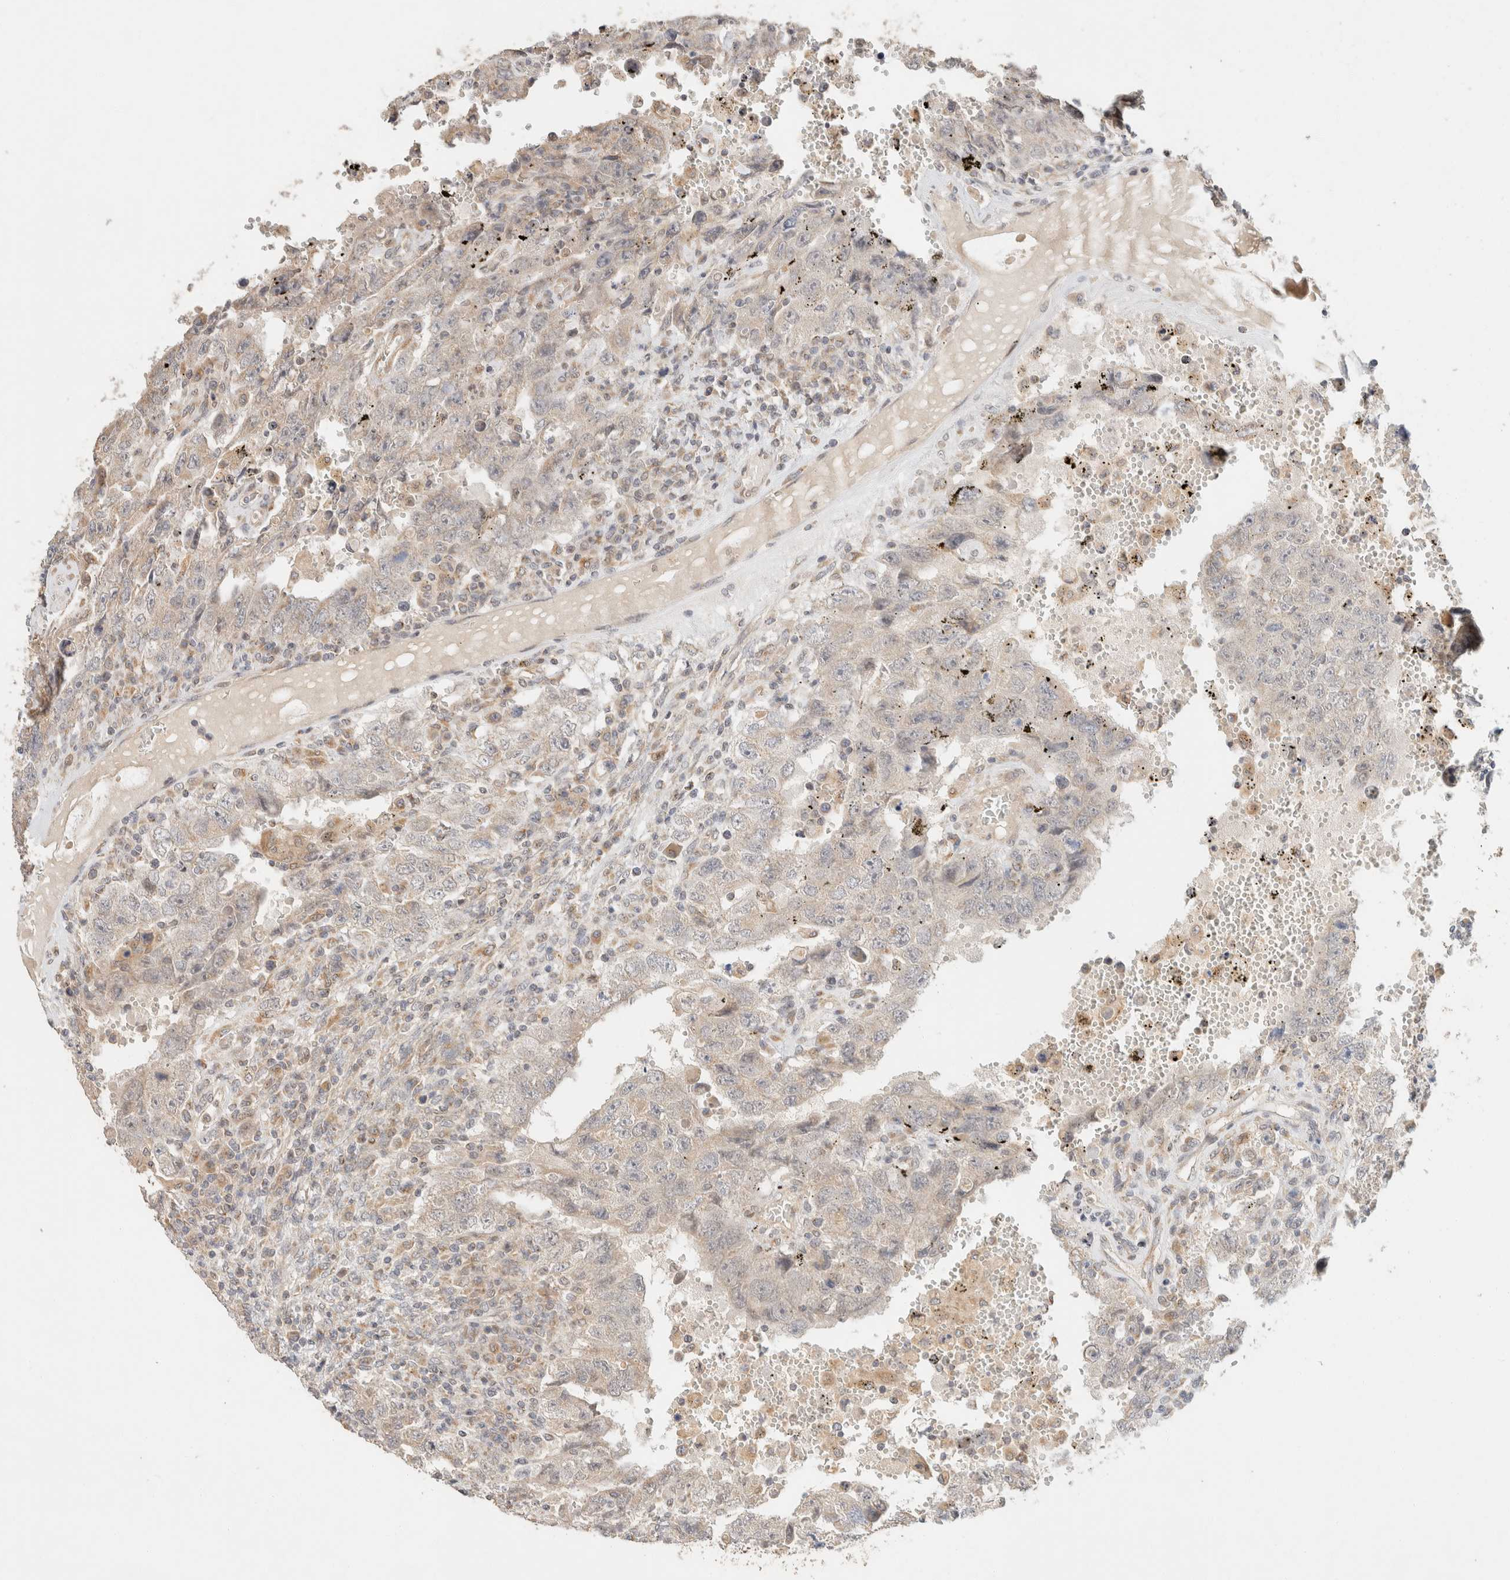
{"staining": {"intensity": "negative", "quantity": "none", "location": "none"}, "tissue": "testis cancer", "cell_type": "Tumor cells", "image_type": "cancer", "snomed": [{"axis": "morphology", "description": "Carcinoma, Embryonal, NOS"}, {"axis": "topography", "description": "Testis"}], "caption": "Testis cancer (embryonal carcinoma) was stained to show a protein in brown. There is no significant expression in tumor cells.", "gene": "TACC1", "patient": {"sex": "male", "age": 26}}